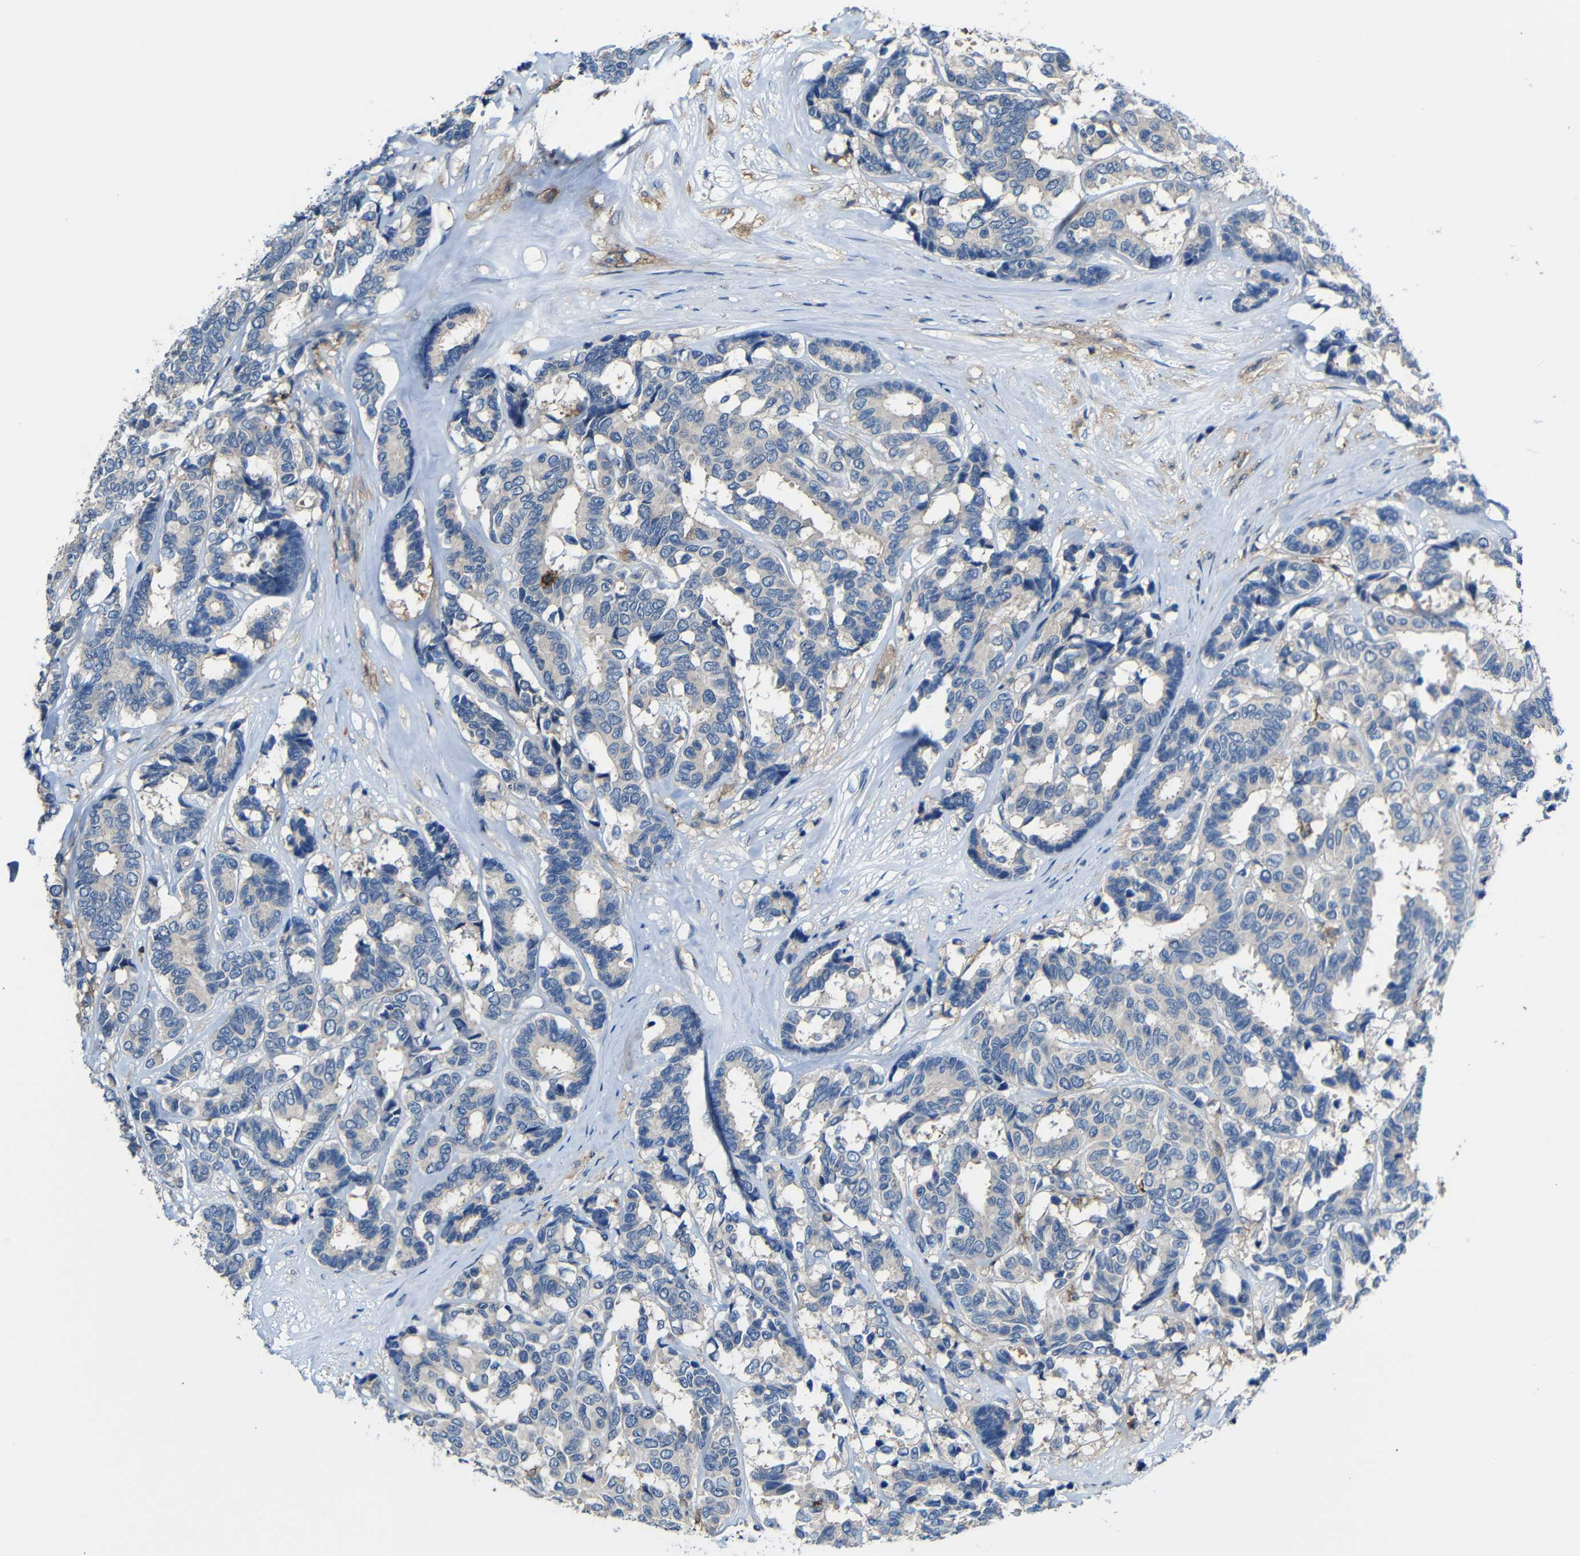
{"staining": {"intensity": "negative", "quantity": "none", "location": "none"}, "tissue": "breast cancer", "cell_type": "Tumor cells", "image_type": "cancer", "snomed": [{"axis": "morphology", "description": "Duct carcinoma"}, {"axis": "topography", "description": "Breast"}], "caption": "IHC of breast invasive ductal carcinoma exhibits no expression in tumor cells.", "gene": "P2RY12", "patient": {"sex": "female", "age": 87}}